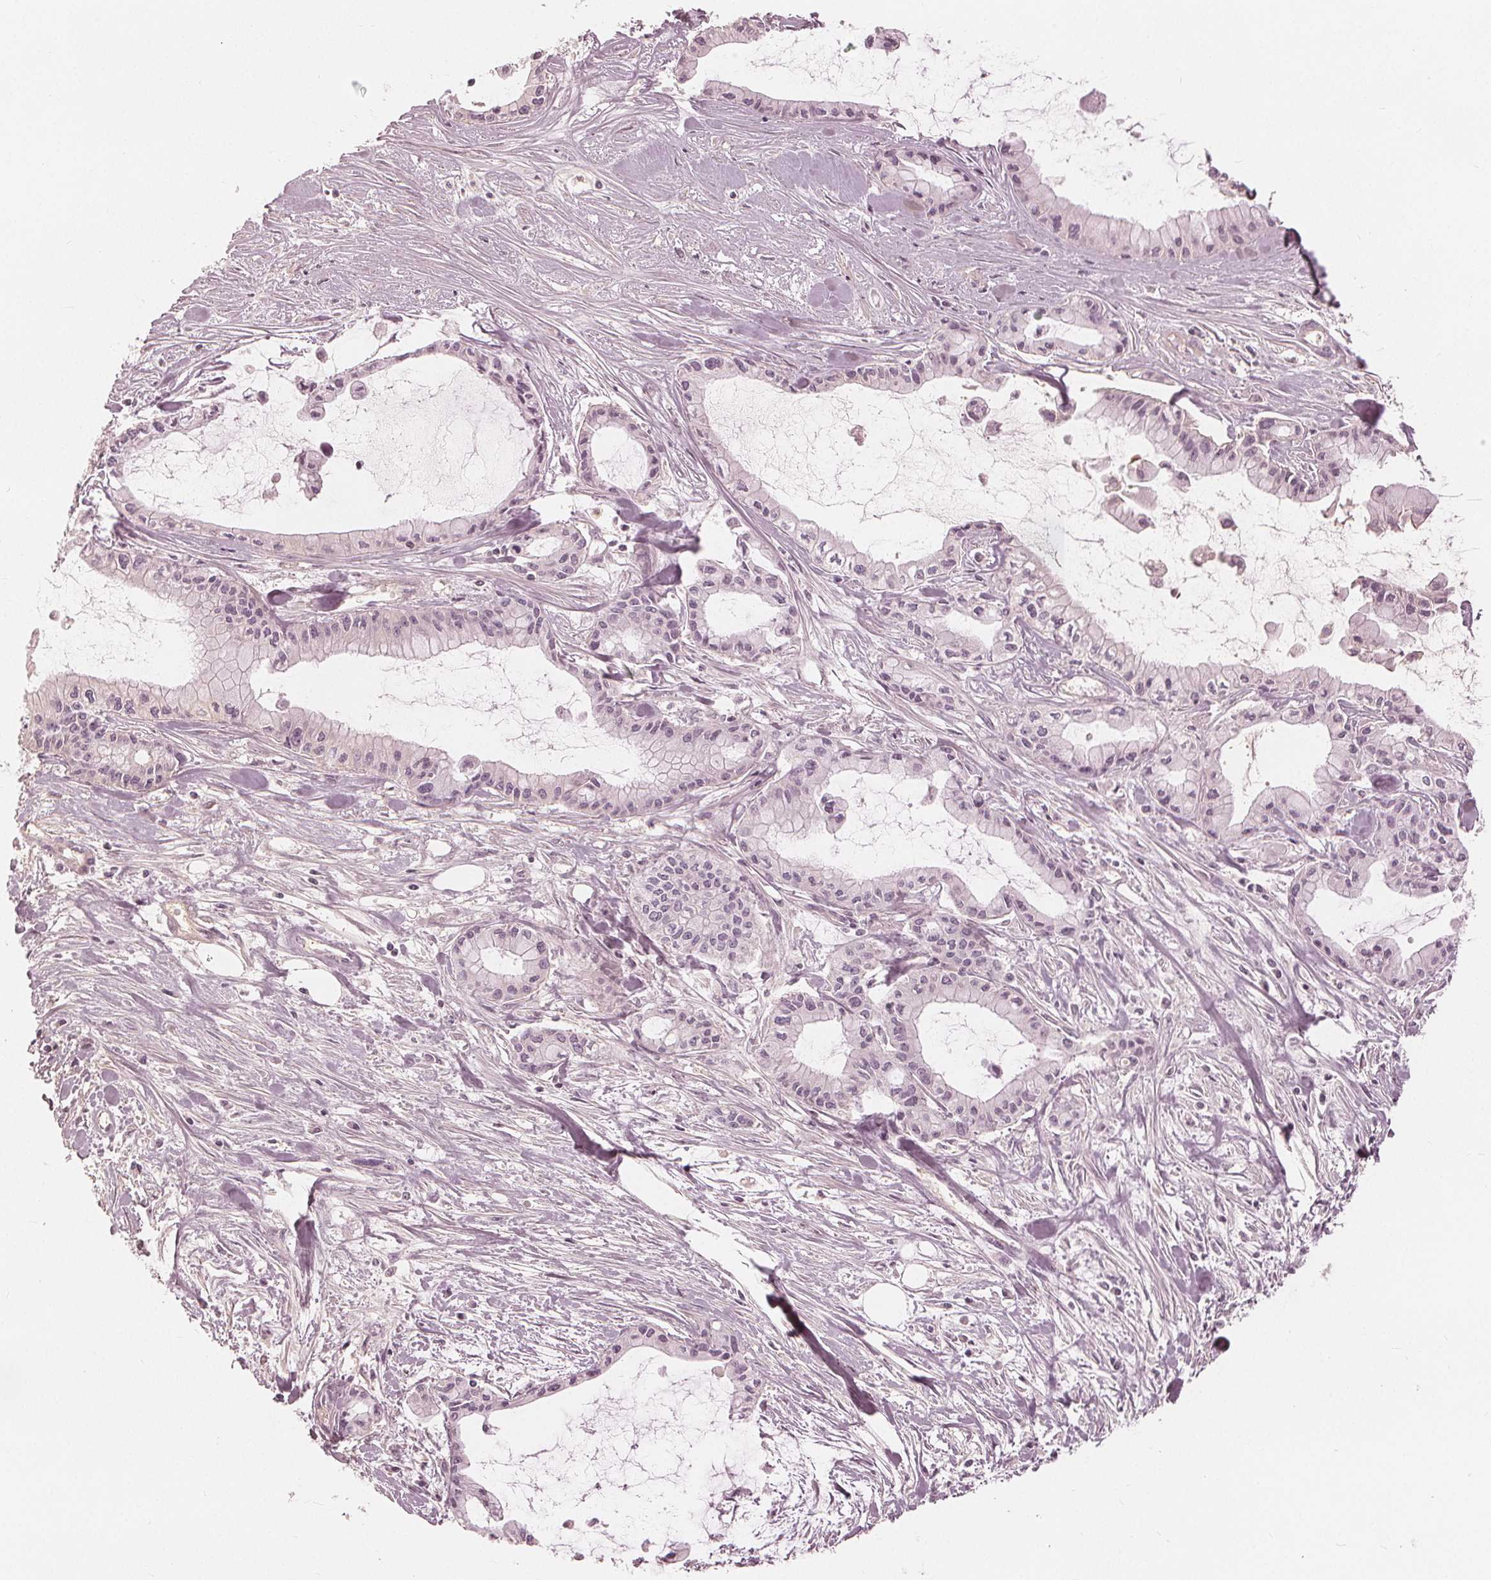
{"staining": {"intensity": "negative", "quantity": "none", "location": "none"}, "tissue": "pancreatic cancer", "cell_type": "Tumor cells", "image_type": "cancer", "snomed": [{"axis": "morphology", "description": "Adenocarcinoma, NOS"}, {"axis": "topography", "description": "Pancreas"}], "caption": "Tumor cells show no significant expression in pancreatic adenocarcinoma.", "gene": "PAEP", "patient": {"sex": "male", "age": 48}}